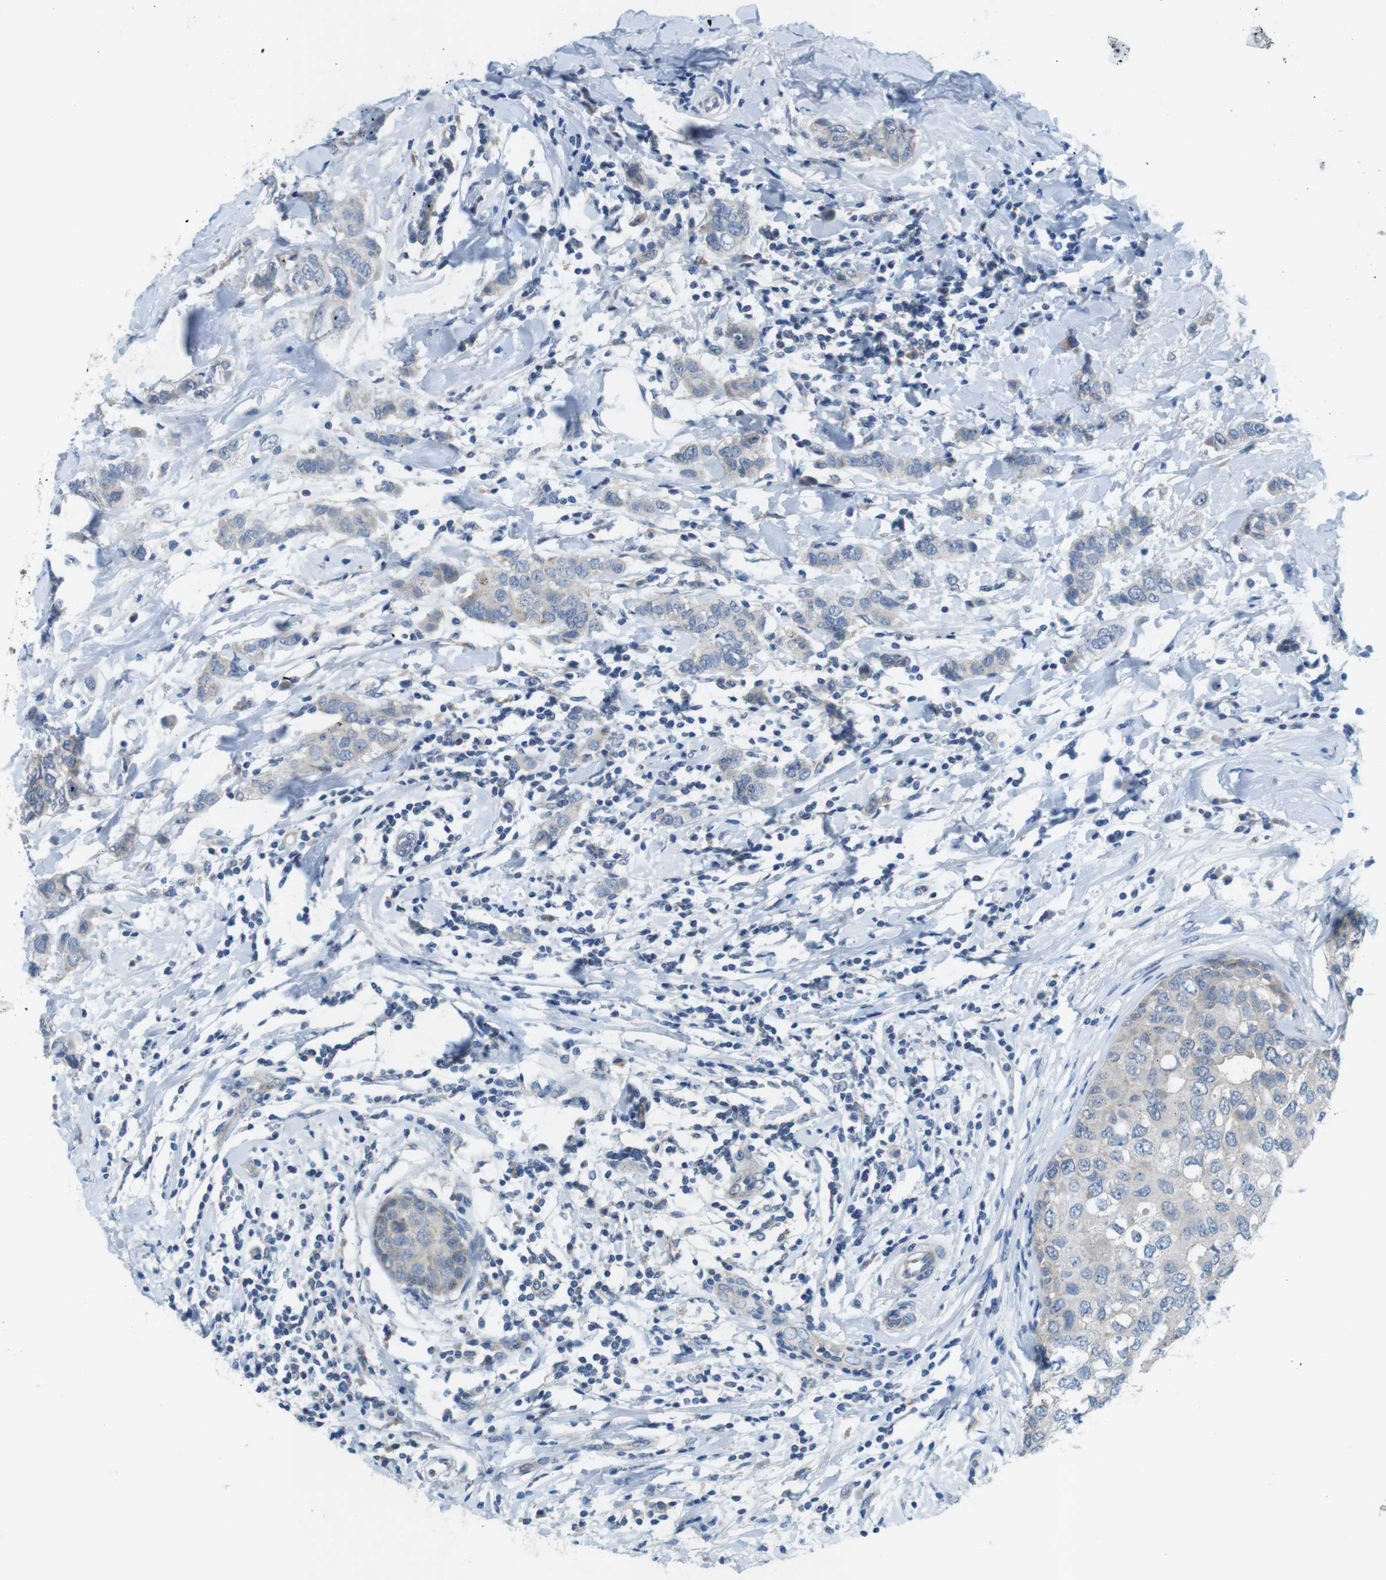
{"staining": {"intensity": "negative", "quantity": "none", "location": "none"}, "tissue": "breast cancer", "cell_type": "Tumor cells", "image_type": "cancer", "snomed": [{"axis": "morphology", "description": "Duct carcinoma"}, {"axis": "topography", "description": "Breast"}], "caption": "Micrograph shows no significant protein staining in tumor cells of breast intraductal carcinoma.", "gene": "TYW1", "patient": {"sex": "female", "age": 50}}